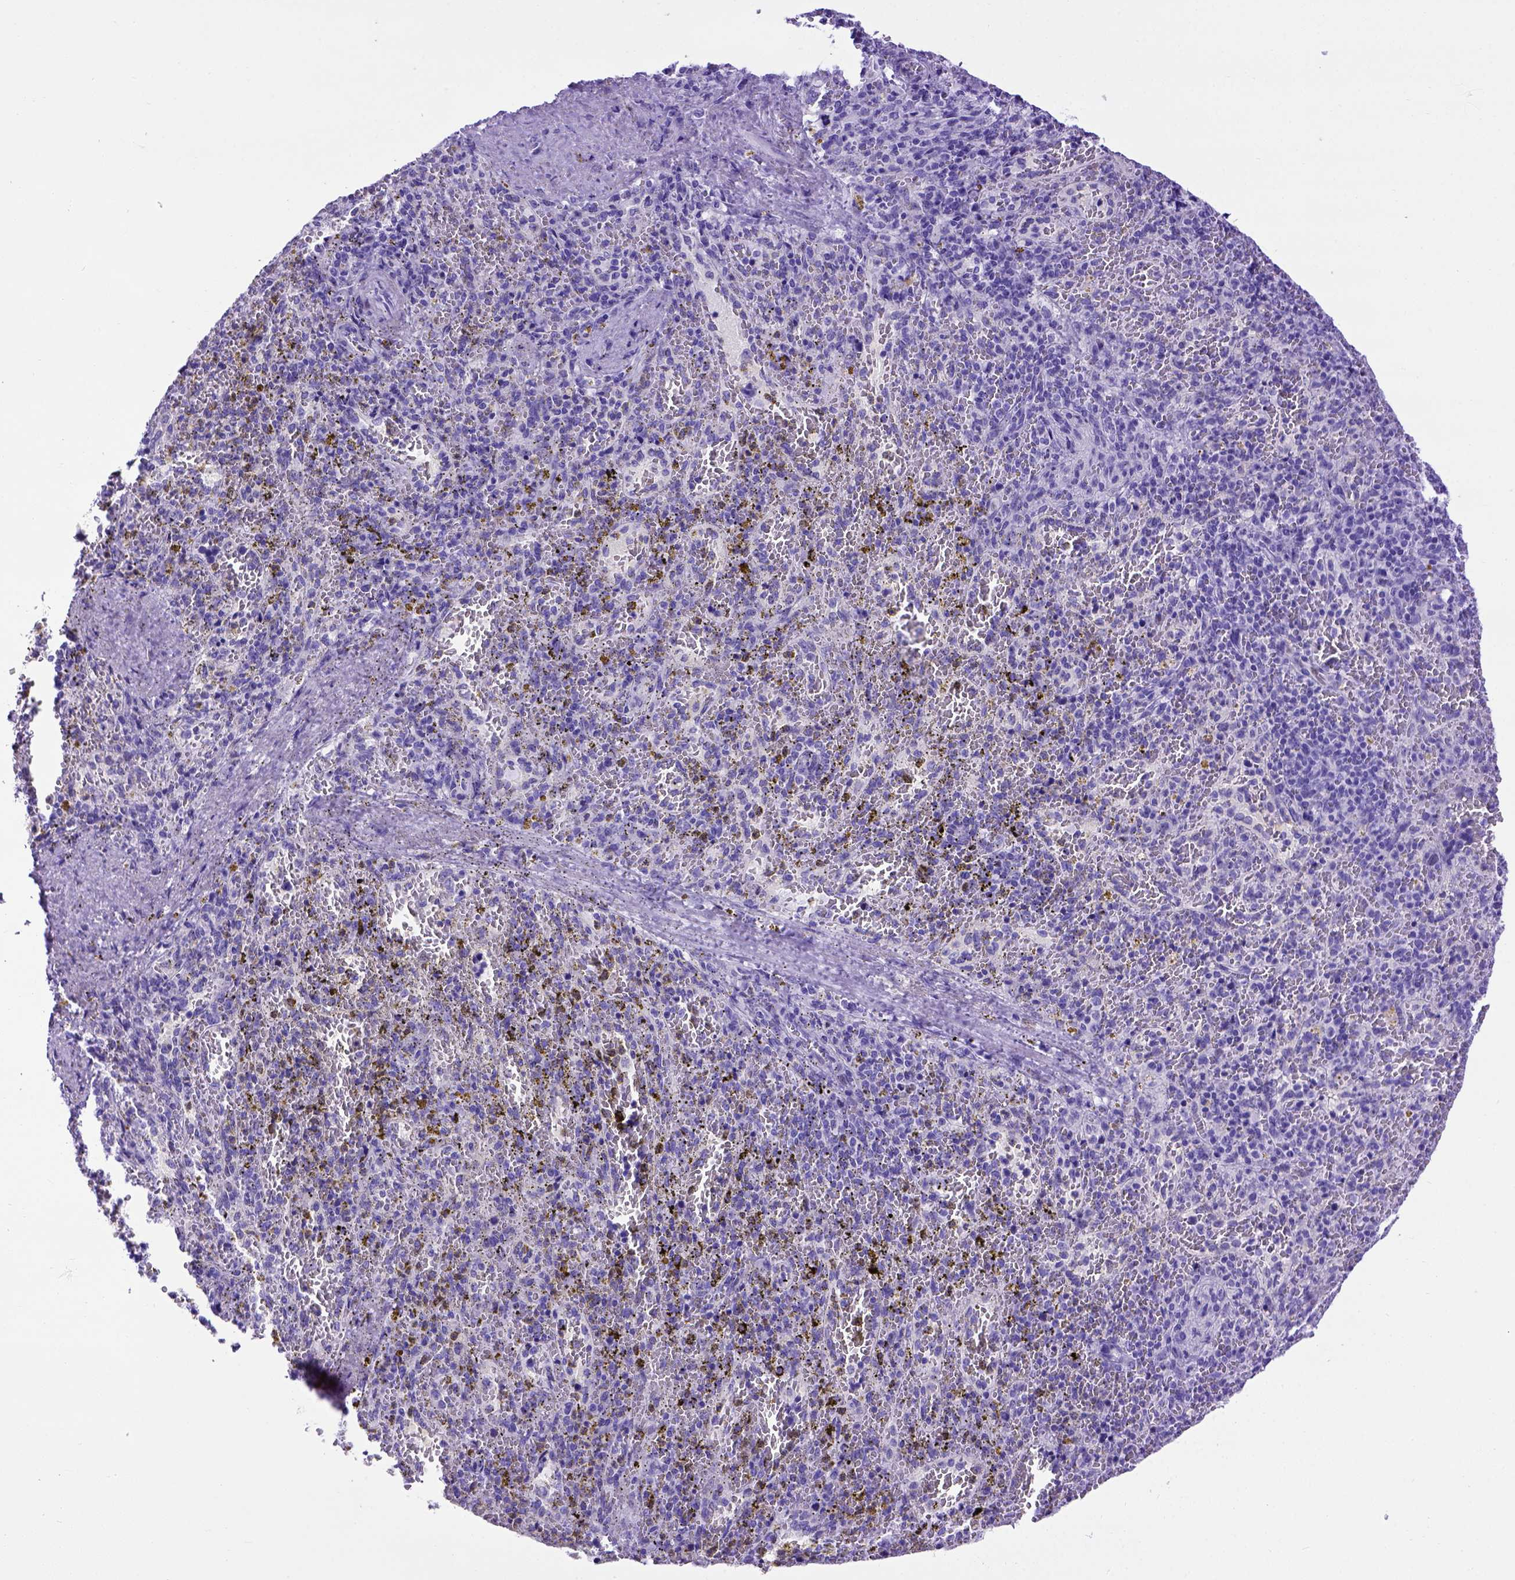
{"staining": {"intensity": "negative", "quantity": "none", "location": "none"}, "tissue": "spleen", "cell_type": "Cells in red pulp", "image_type": "normal", "snomed": [{"axis": "morphology", "description": "Normal tissue, NOS"}, {"axis": "topography", "description": "Spleen"}], "caption": "The photomicrograph exhibits no significant positivity in cells in red pulp of spleen.", "gene": "MEOX2", "patient": {"sex": "female", "age": 50}}